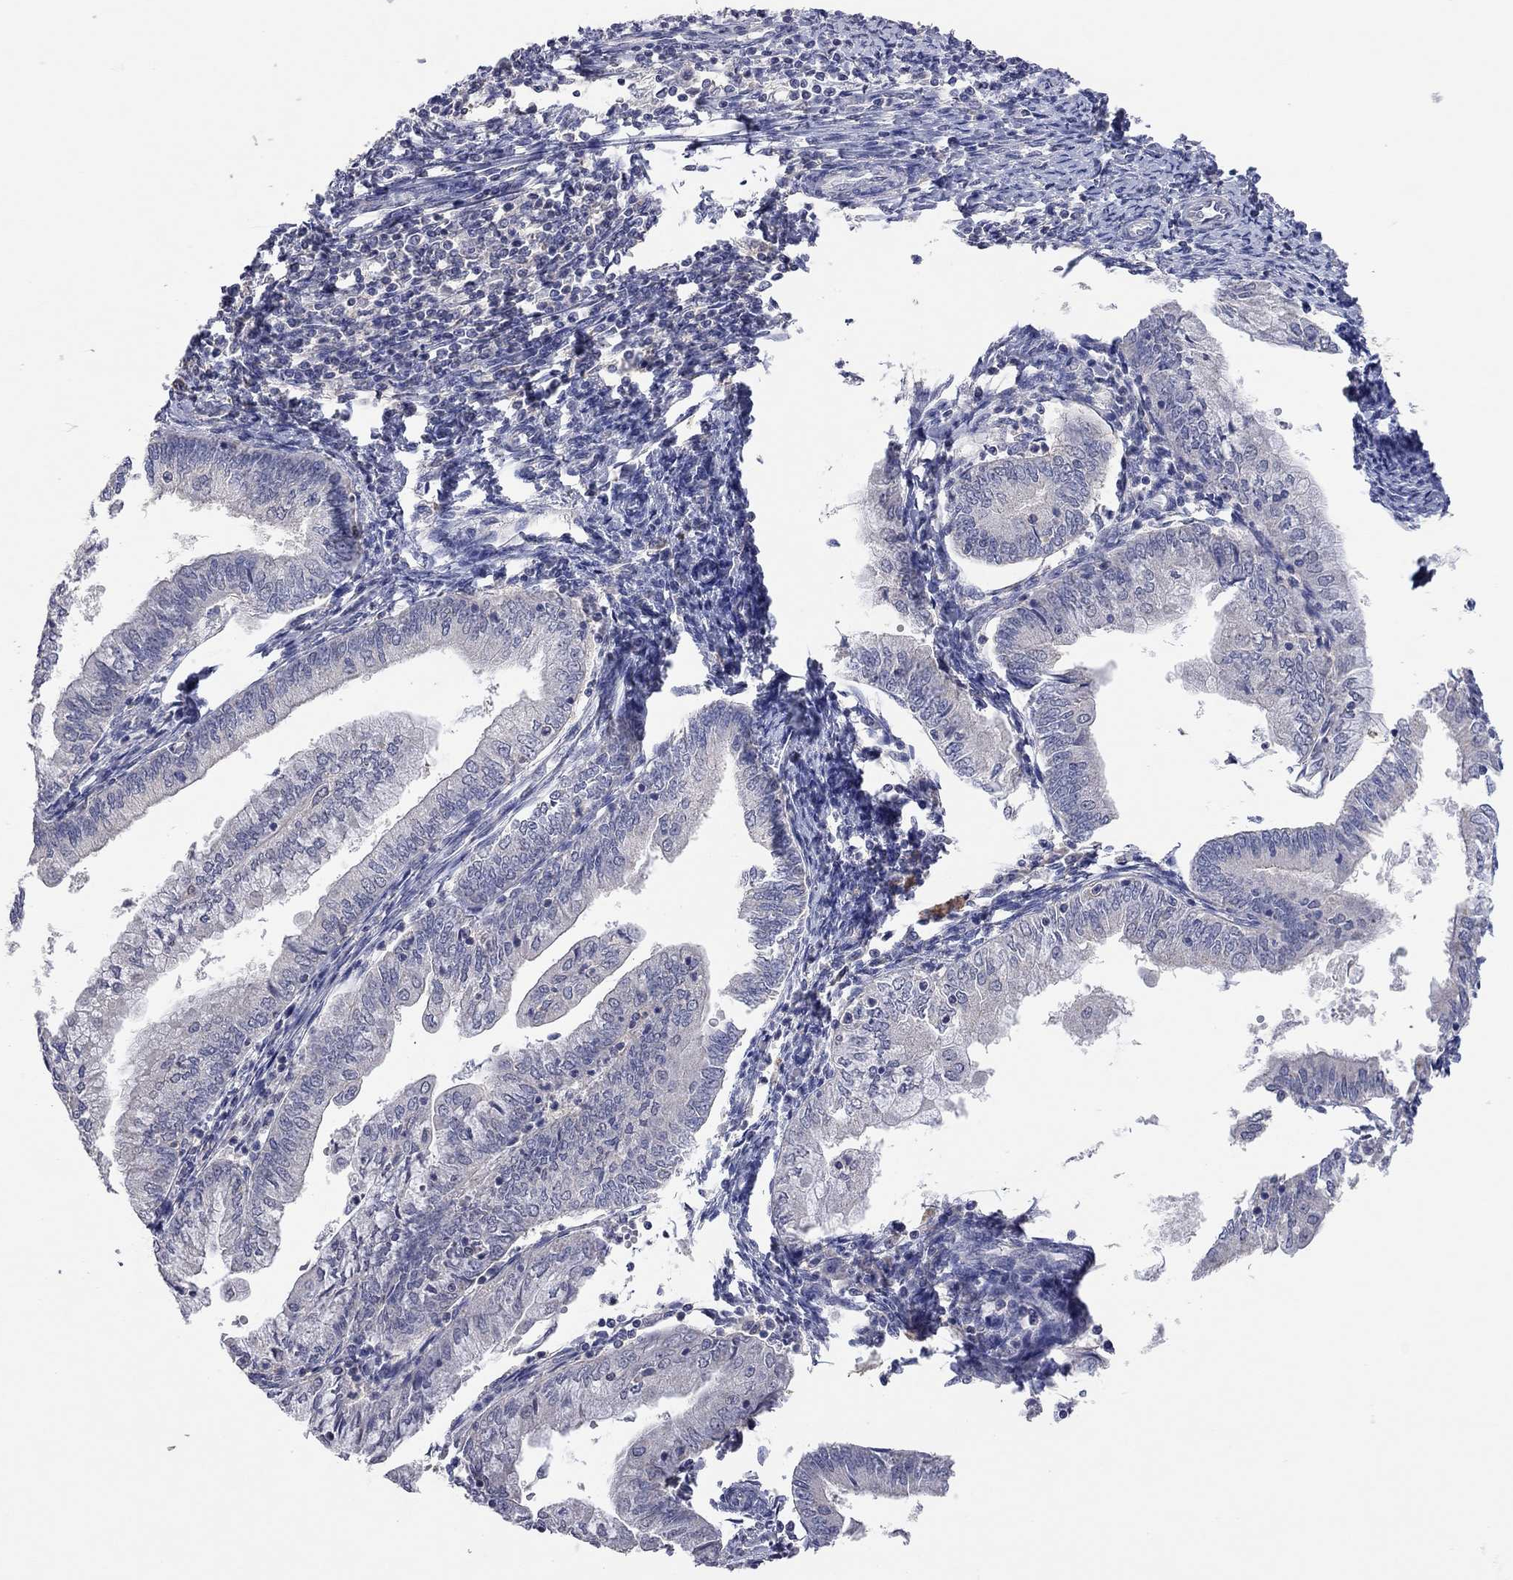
{"staining": {"intensity": "negative", "quantity": "none", "location": "none"}, "tissue": "endometrial cancer", "cell_type": "Tumor cells", "image_type": "cancer", "snomed": [{"axis": "morphology", "description": "Adenocarcinoma, NOS"}, {"axis": "topography", "description": "Endometrium"}], "caption": "Tumor cells are negative for protein expression in human endometrial adenocarcinoma.", "gene": "MMP13", "patient": {"sex": "female", "age": 55}}